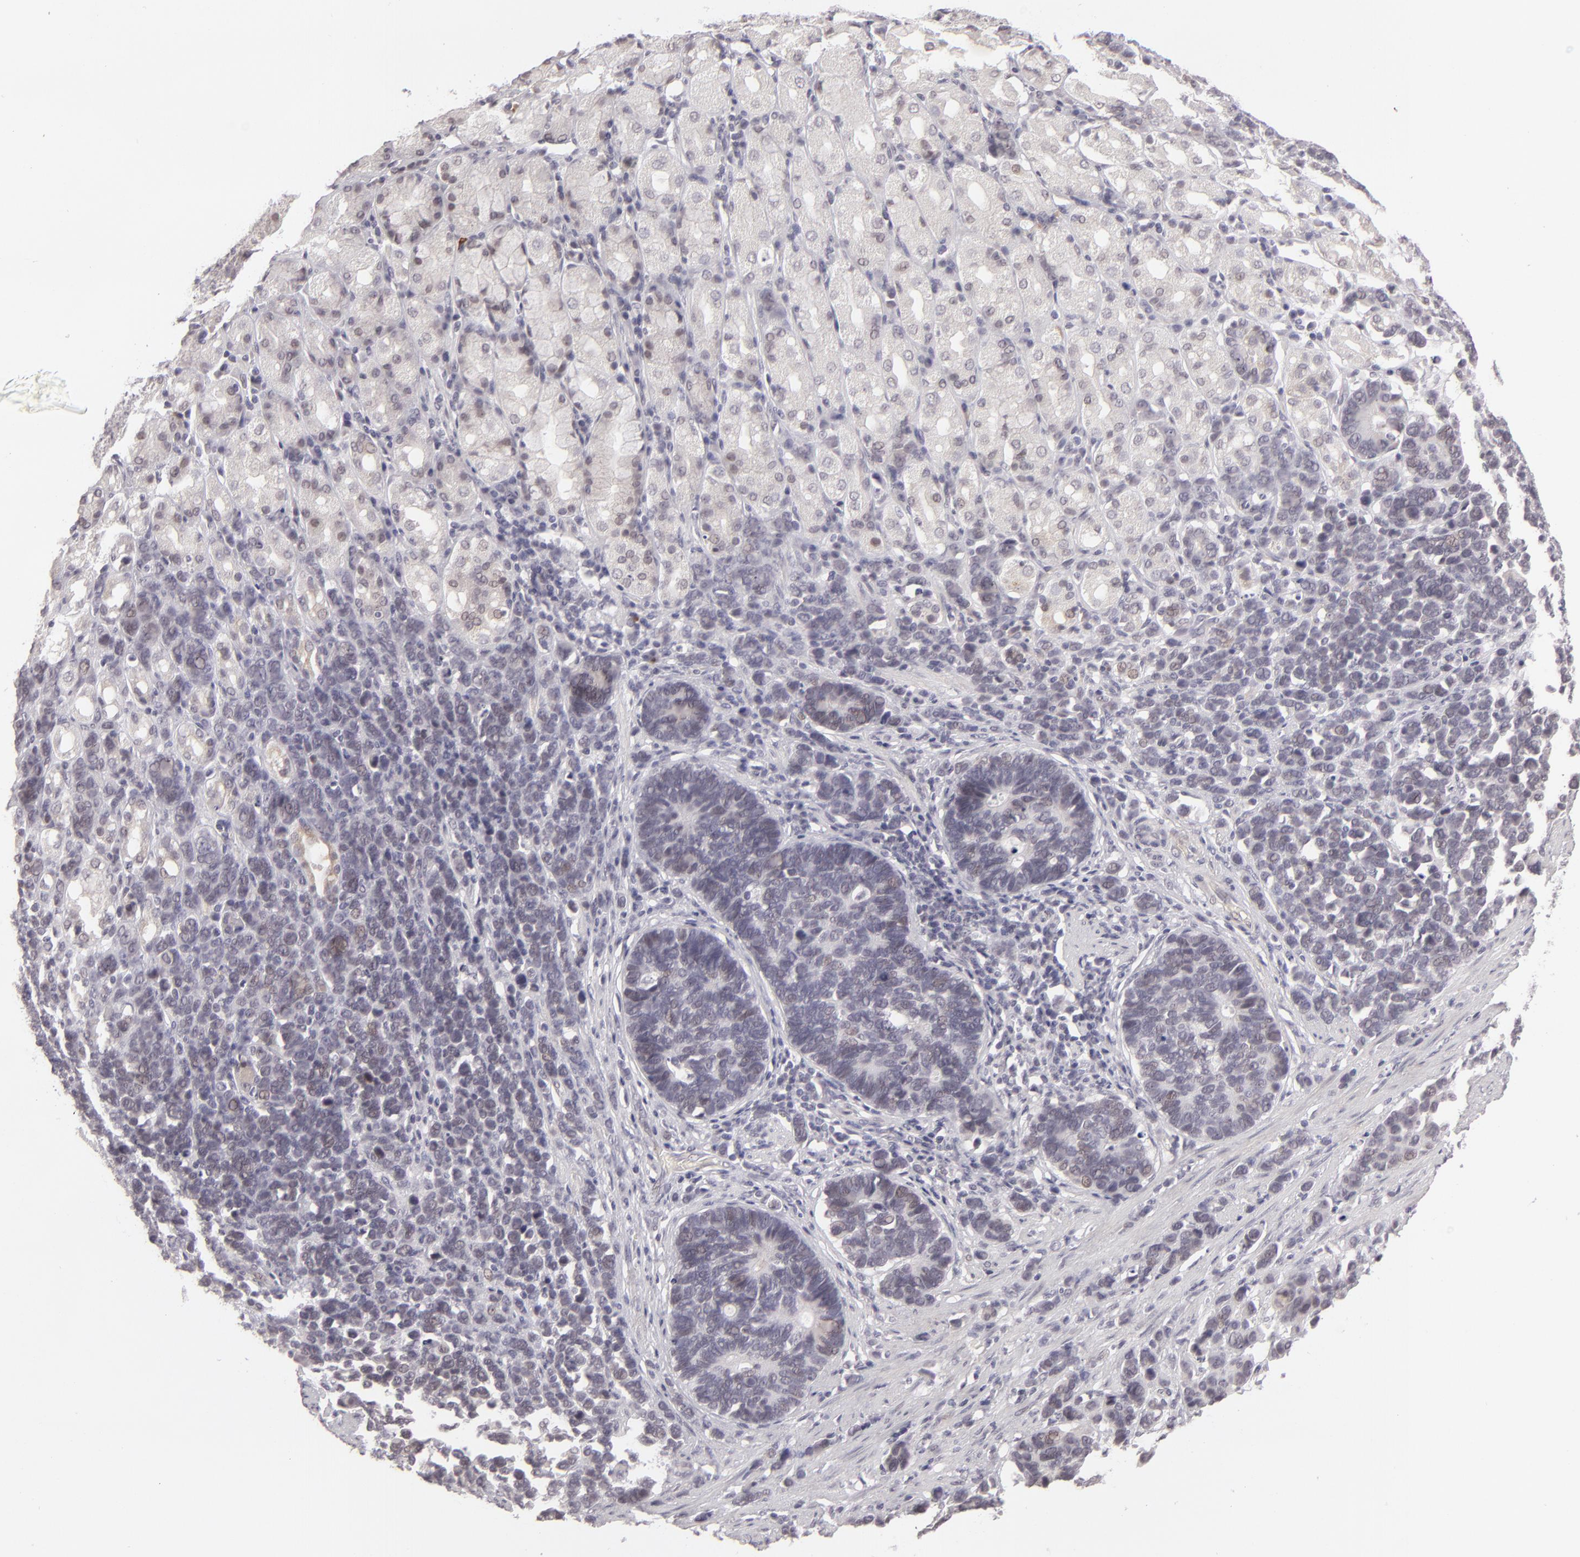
{"staining": {"intensity": "weak", "quantity": "<25%", "location": "nuclear"}, "tissue": "stomach cancer", "cell_type": "Tumor cells", "image_type": "cancer", "snomed": [{"axis": "morphology", "description": "Adenocarcinoma, NOS"}, {"axis": "topography", "description": "Stomach, upper"}], "caption": "This is an immunohistochemistry image of stomach cancer (adenocarcinoma). There is no positivity in tumor cells.", "gene": "ZNF205", "patient": {"sex": "male", "age": 71}}